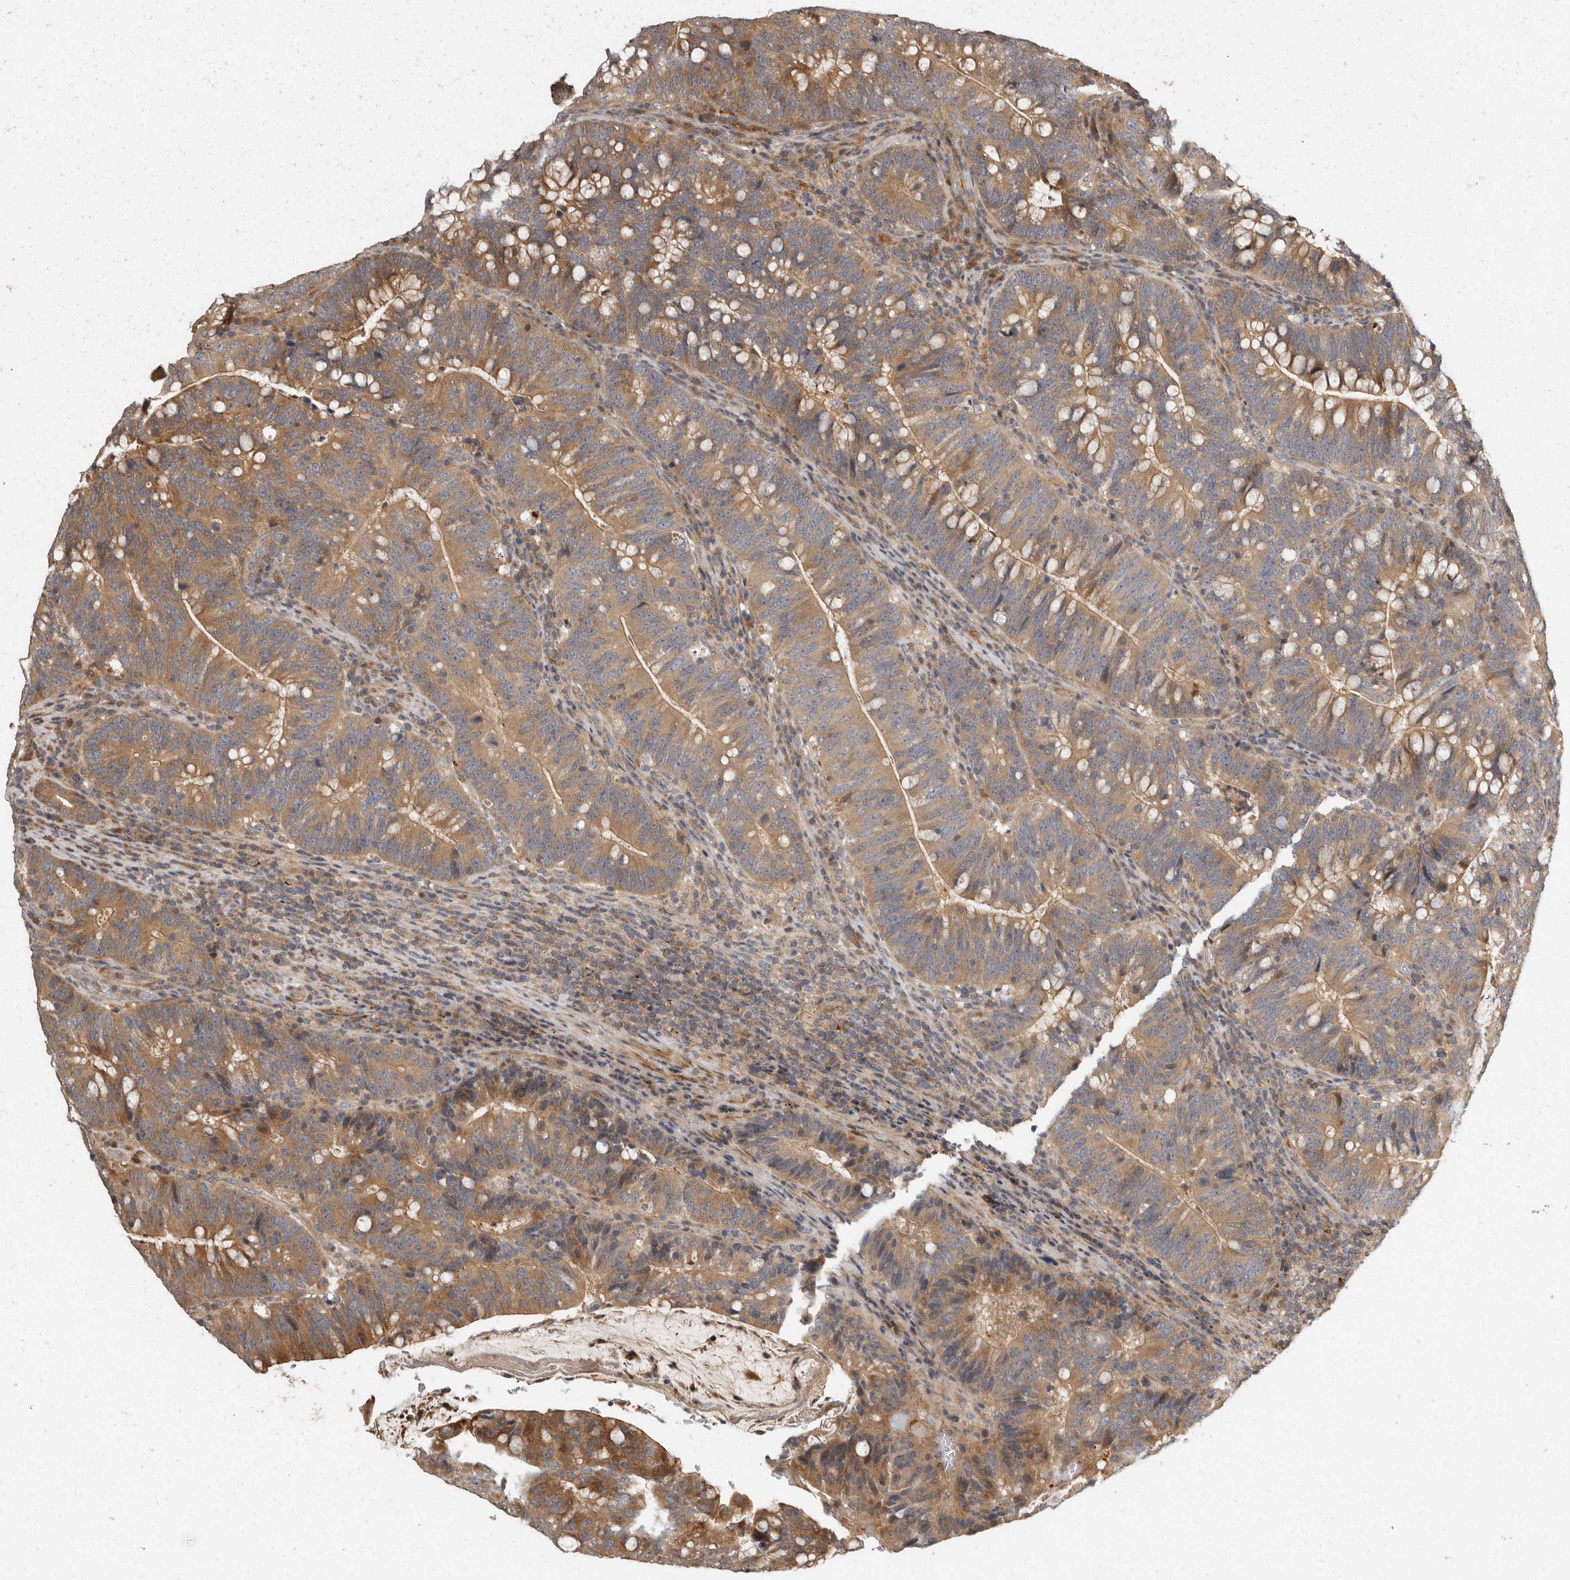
{"staining": {"intensity": "moderate", "quantity": ">75%", "location": "cytoplasmic/membranous"}, "tissue": "colorectal cancer", "cell_type": "Tumor cells", "image_type": "cancer", "snomed": [{"axis": "morphology", "description": "Adenocarcinoma, NOS"}, {"axis": "topography", "description": "Colon"}], "caption": "Brown immunohistochemical staining in human adenocarcinoma (colorectal) exhibits moderate cytoplasmic/membranous staining in approximately >75% of tumor cells. The protein of interest is stained brown, and the nuclei are stained in blue (DAB IHC with brightfield microscopy, high magnification).", "gene": "SWT1", "patient": {"sex": "female", "age": 66}}